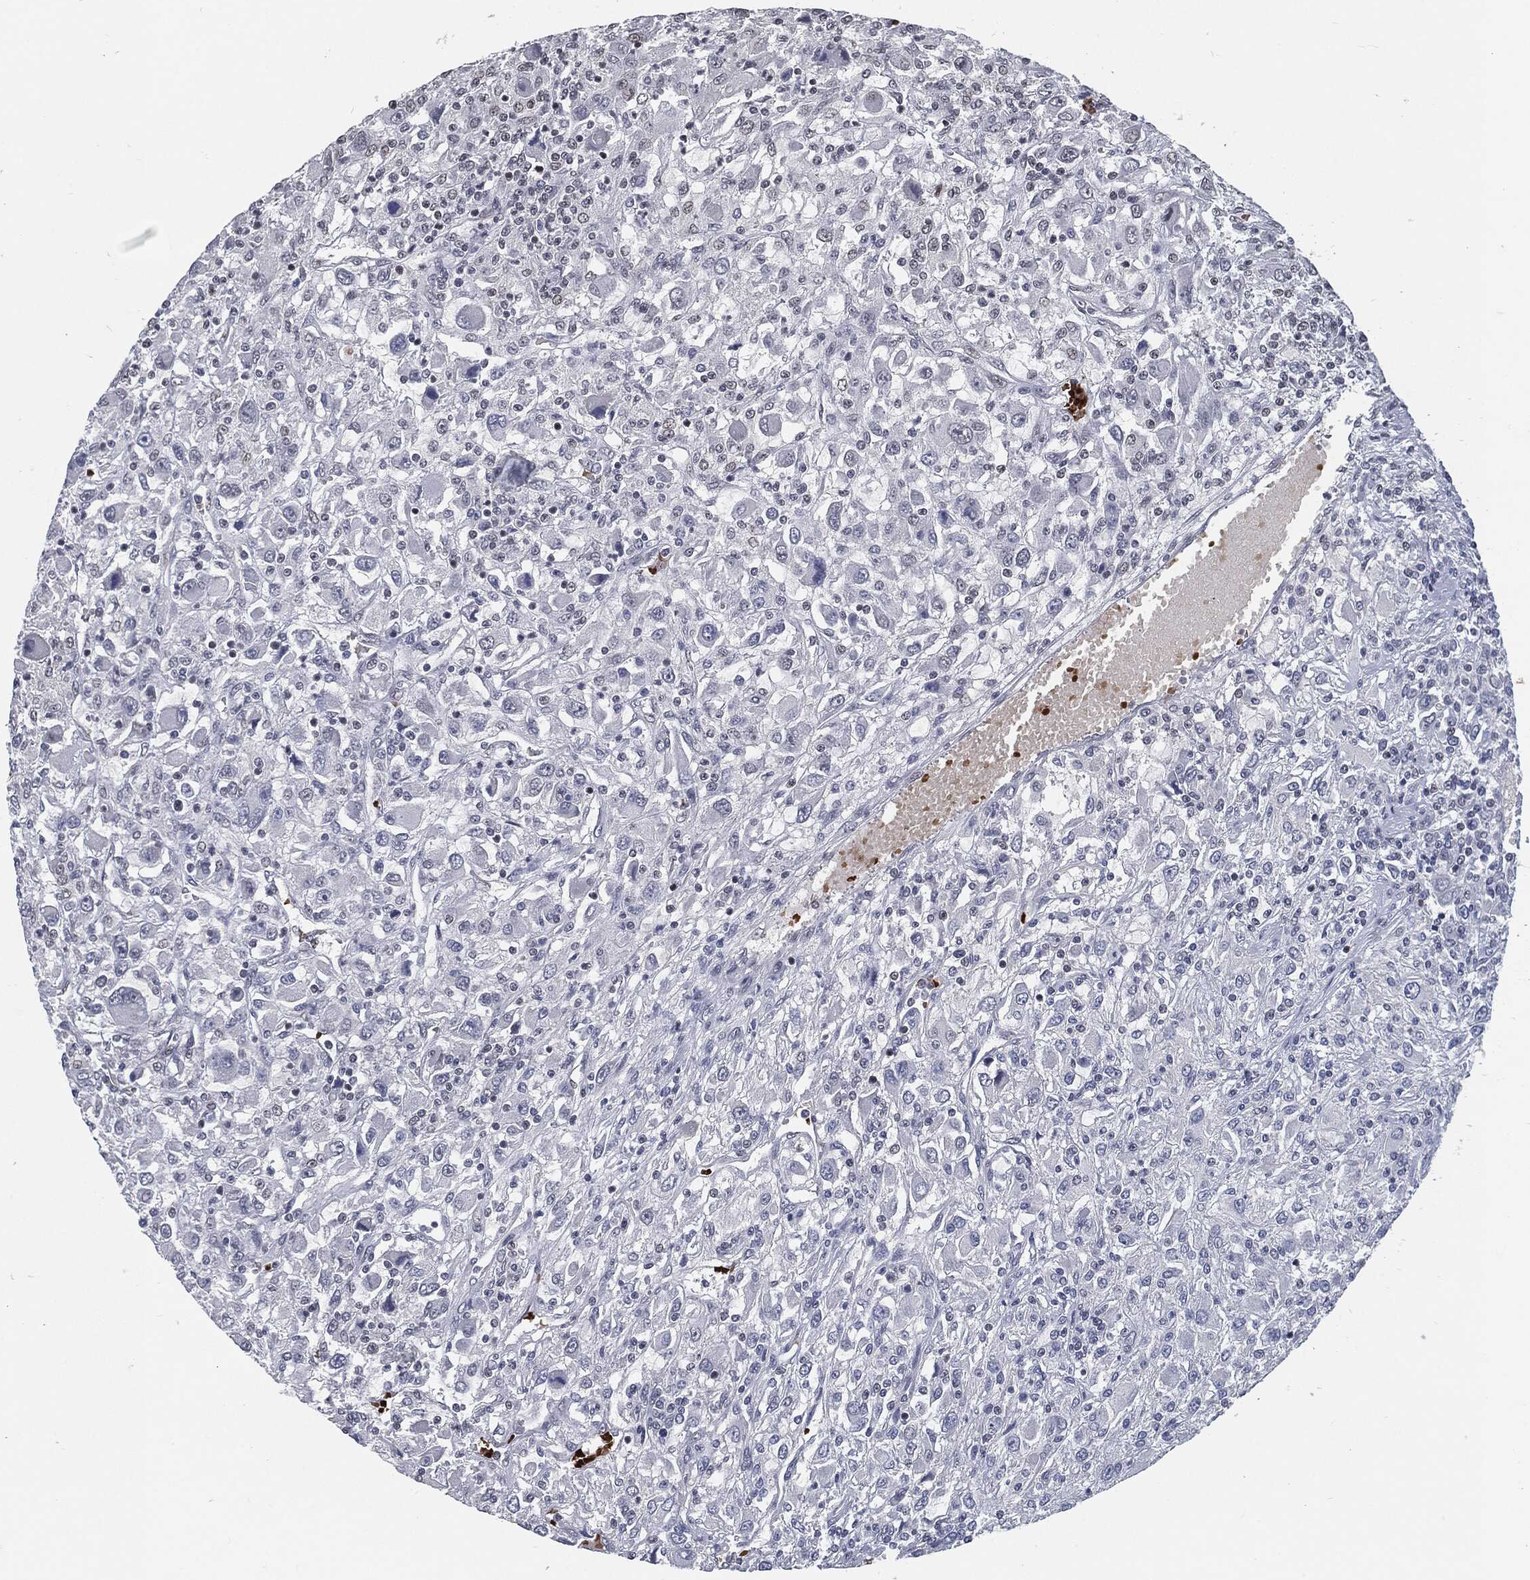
{"staining": {"intensity": "negative", "quantity": "none", "location": "none"}, "tissue": "renal cancer", "cell_type": "Tumor cells", "image_type": "cancer", "snomed": [{"axis": "morphology", "description": "Adenocarcinoma, NOS"}, {"axis": "topography", "description": "Kidney"}], "caption": "Human renal adenocarcinoma stained for a protein using immunohistochemistry (IHC) demonstrates no expression in tumor cells.", "gene": "ANXA1", "patient": {"sex": "female", "age": 67}}